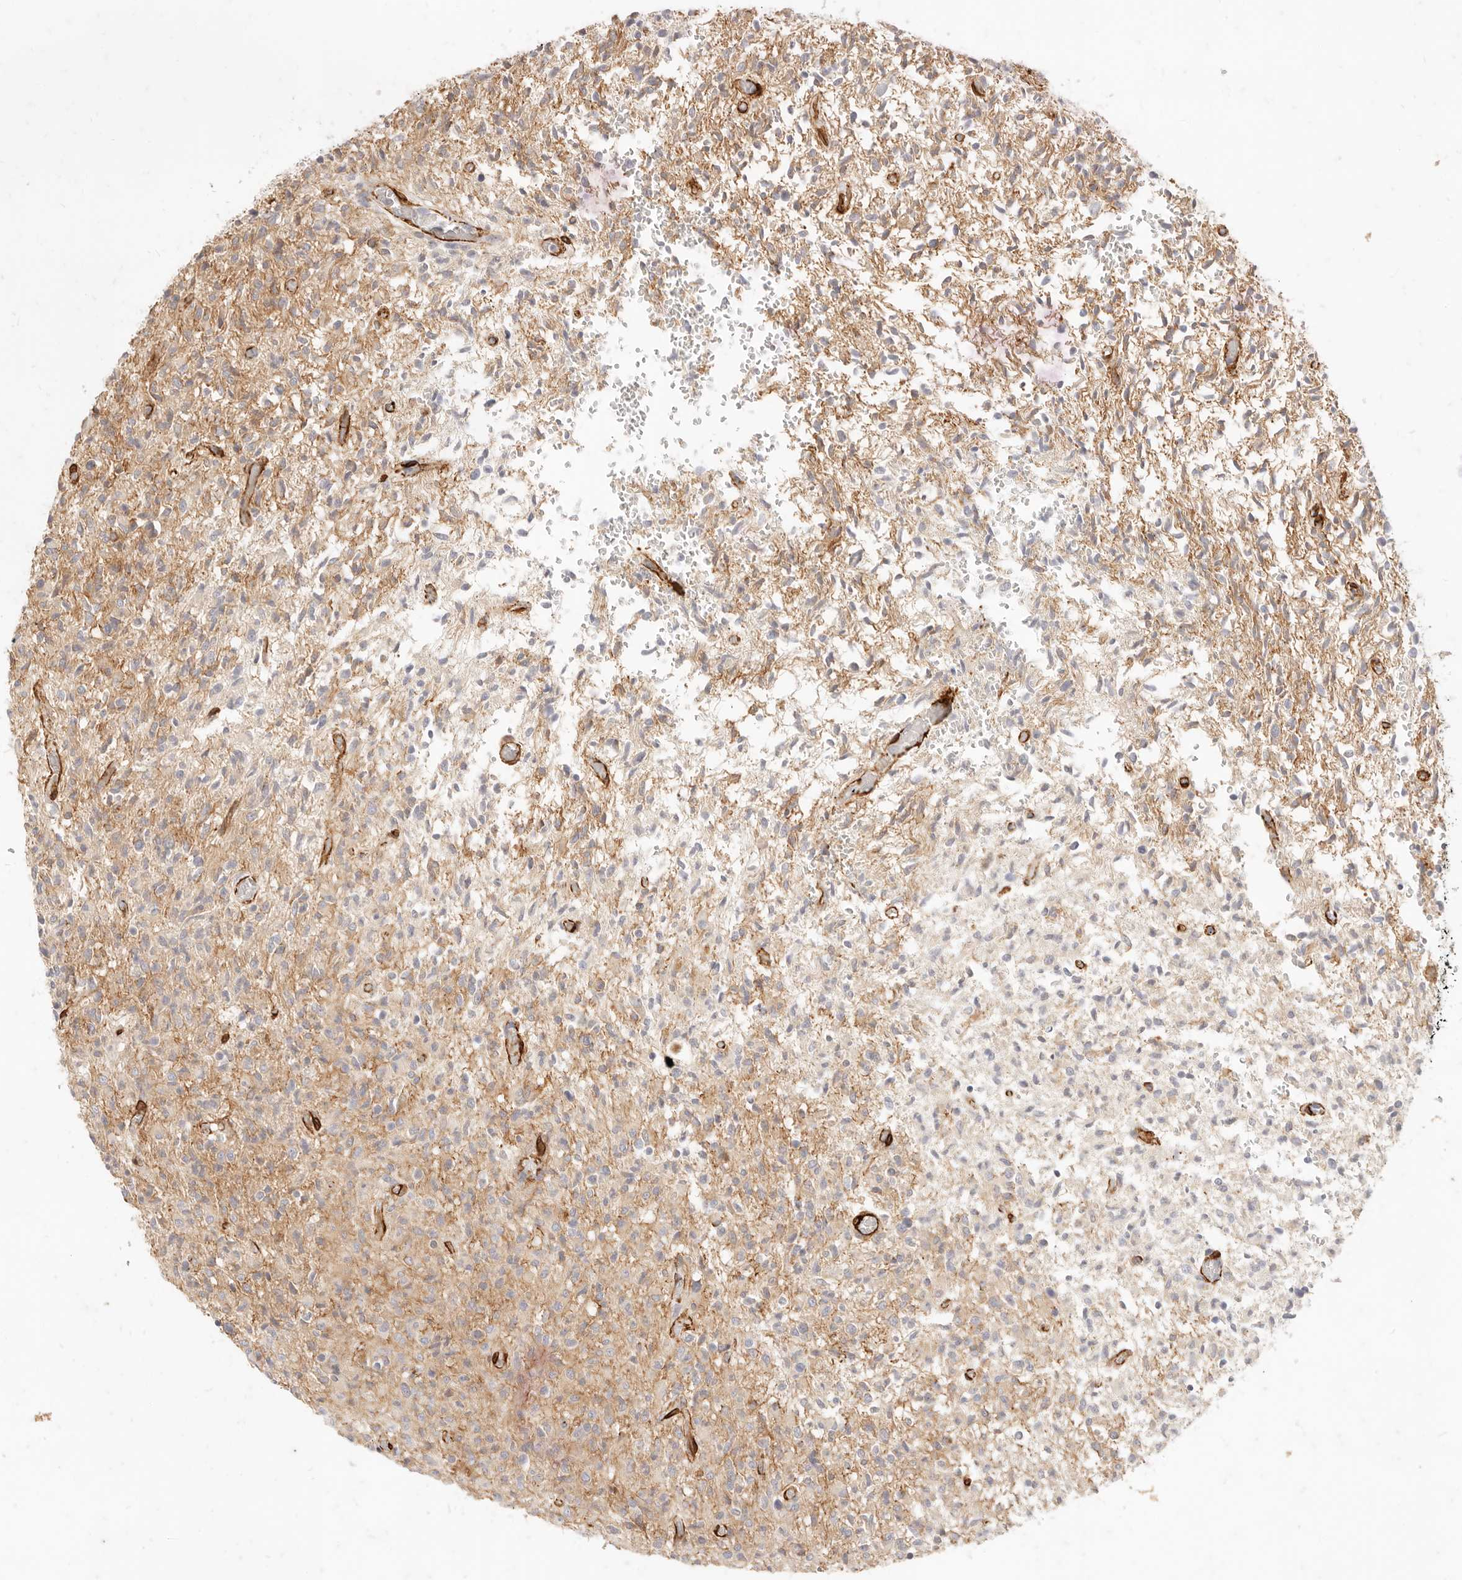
{"staining": {"intensity": "weak", "quantity": "<25%", "location": "cytoplasmic/membranous"}, "tissue": "glioma", "cell_type": "Tumor cells", "image_type": "cancer", "snomed": [{"axis": "morphology", "description": "Glioma, malignant, High grade"}, {"axis": "topography", "description": "Brain"}], "caption": "High-grade glioma (malignant) was stained to show a protein in brown. There is no significant expression in tumor cells.", "gene": "TMTC2", "patient": {"sex": "female", "age": 57}}